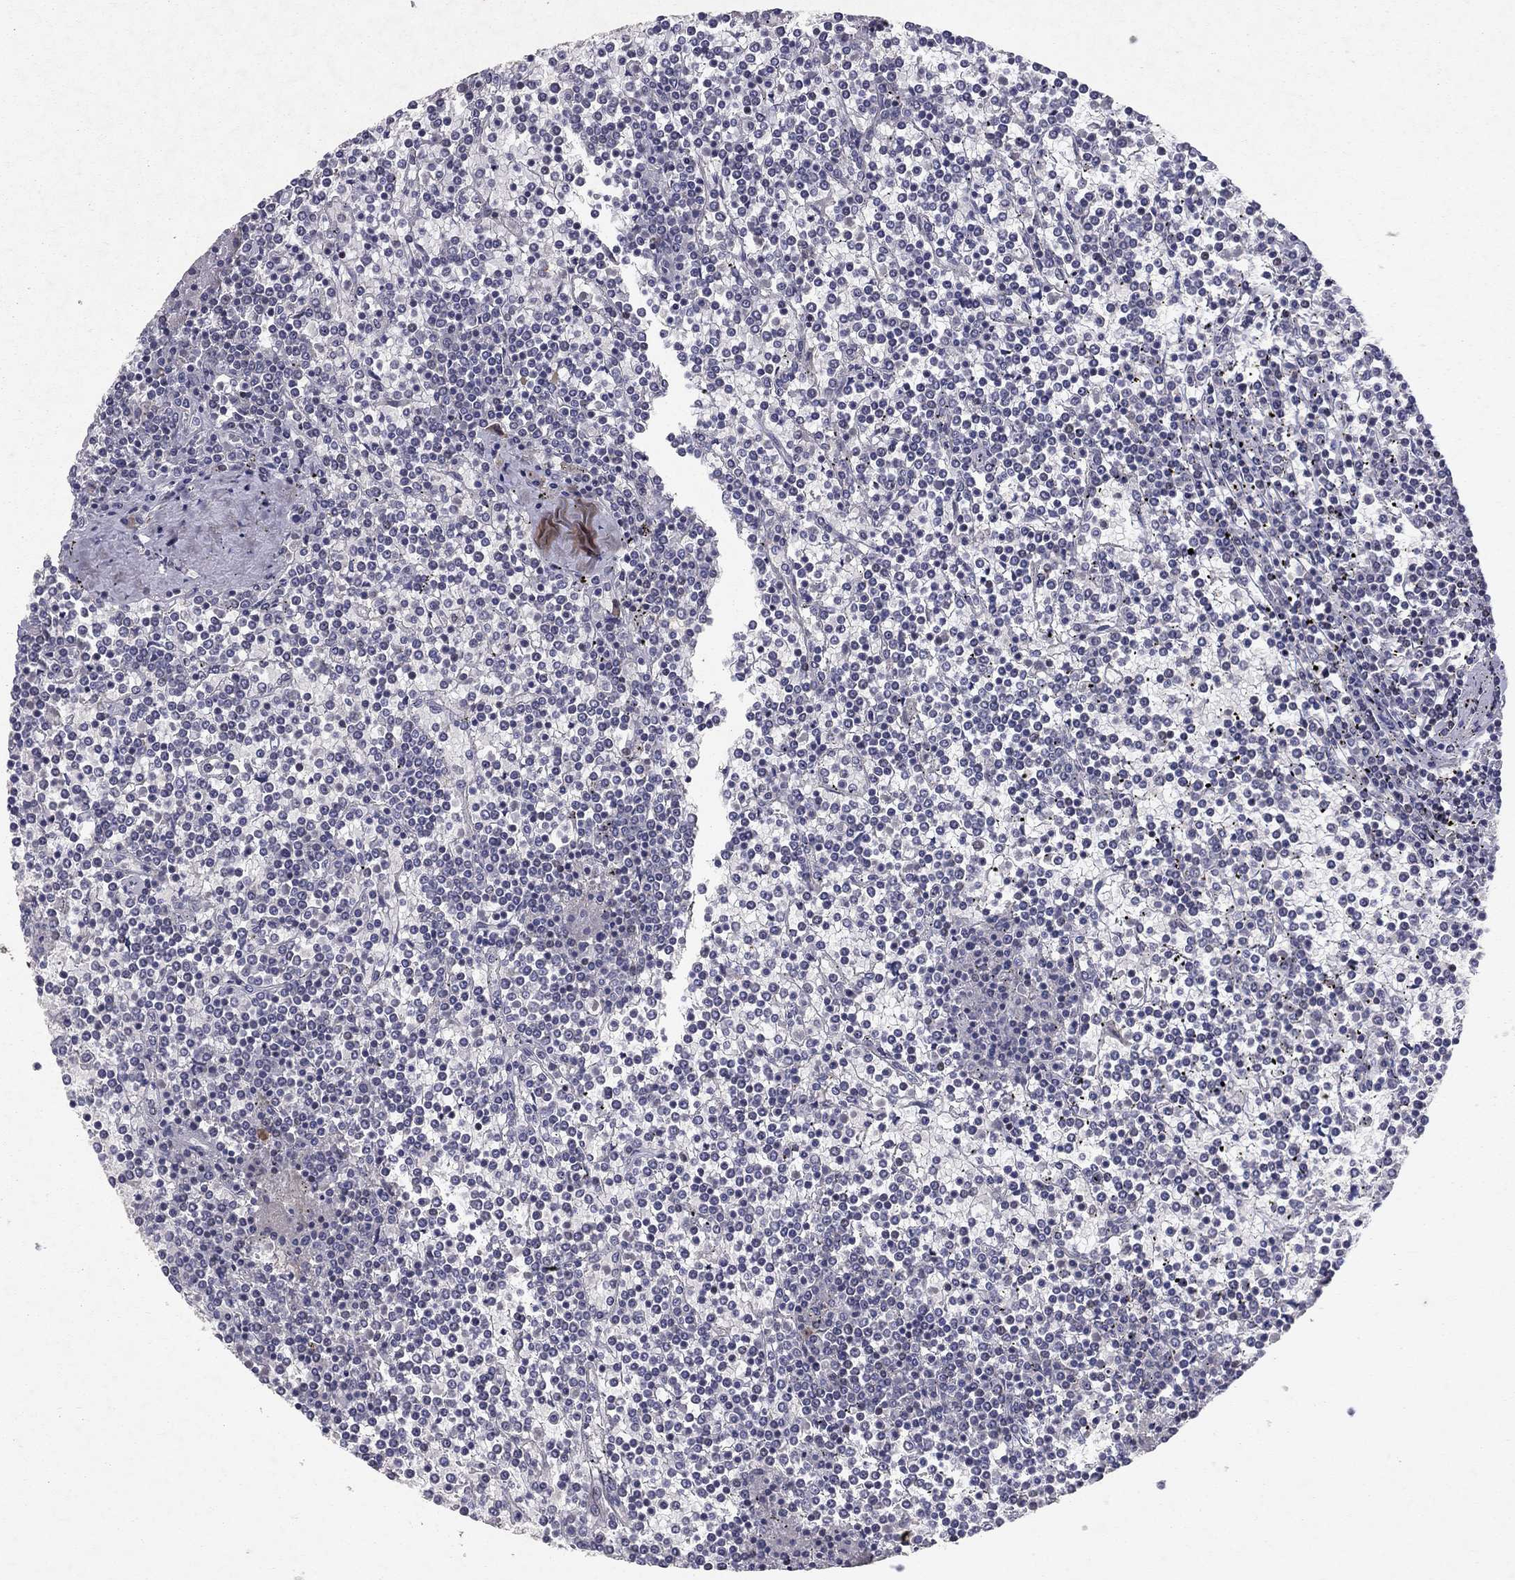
{"staining": {"intensity": "negative", "quantity": "none", "location": "none"}, "tissue": "lymphoma", "cell_type": "Tumor cells", "image_type": "cancer", "snomed": [{"axis": "morphology", "description": "Malignant lymphoma, non-Hodgkin's type, Low grade"}, {"axis": "topography", "description": "Spleen"}], "caption": "High magnification brightfield microscopy of low-grade malignant lymphoma, non-Hodgkin's type stained with DAB (brown) and counterstained with hematoxylin (blue): tumor cells show no significant staining.", "gene": "CRTC1", "patient": {"sex": "female", "age": 19}}